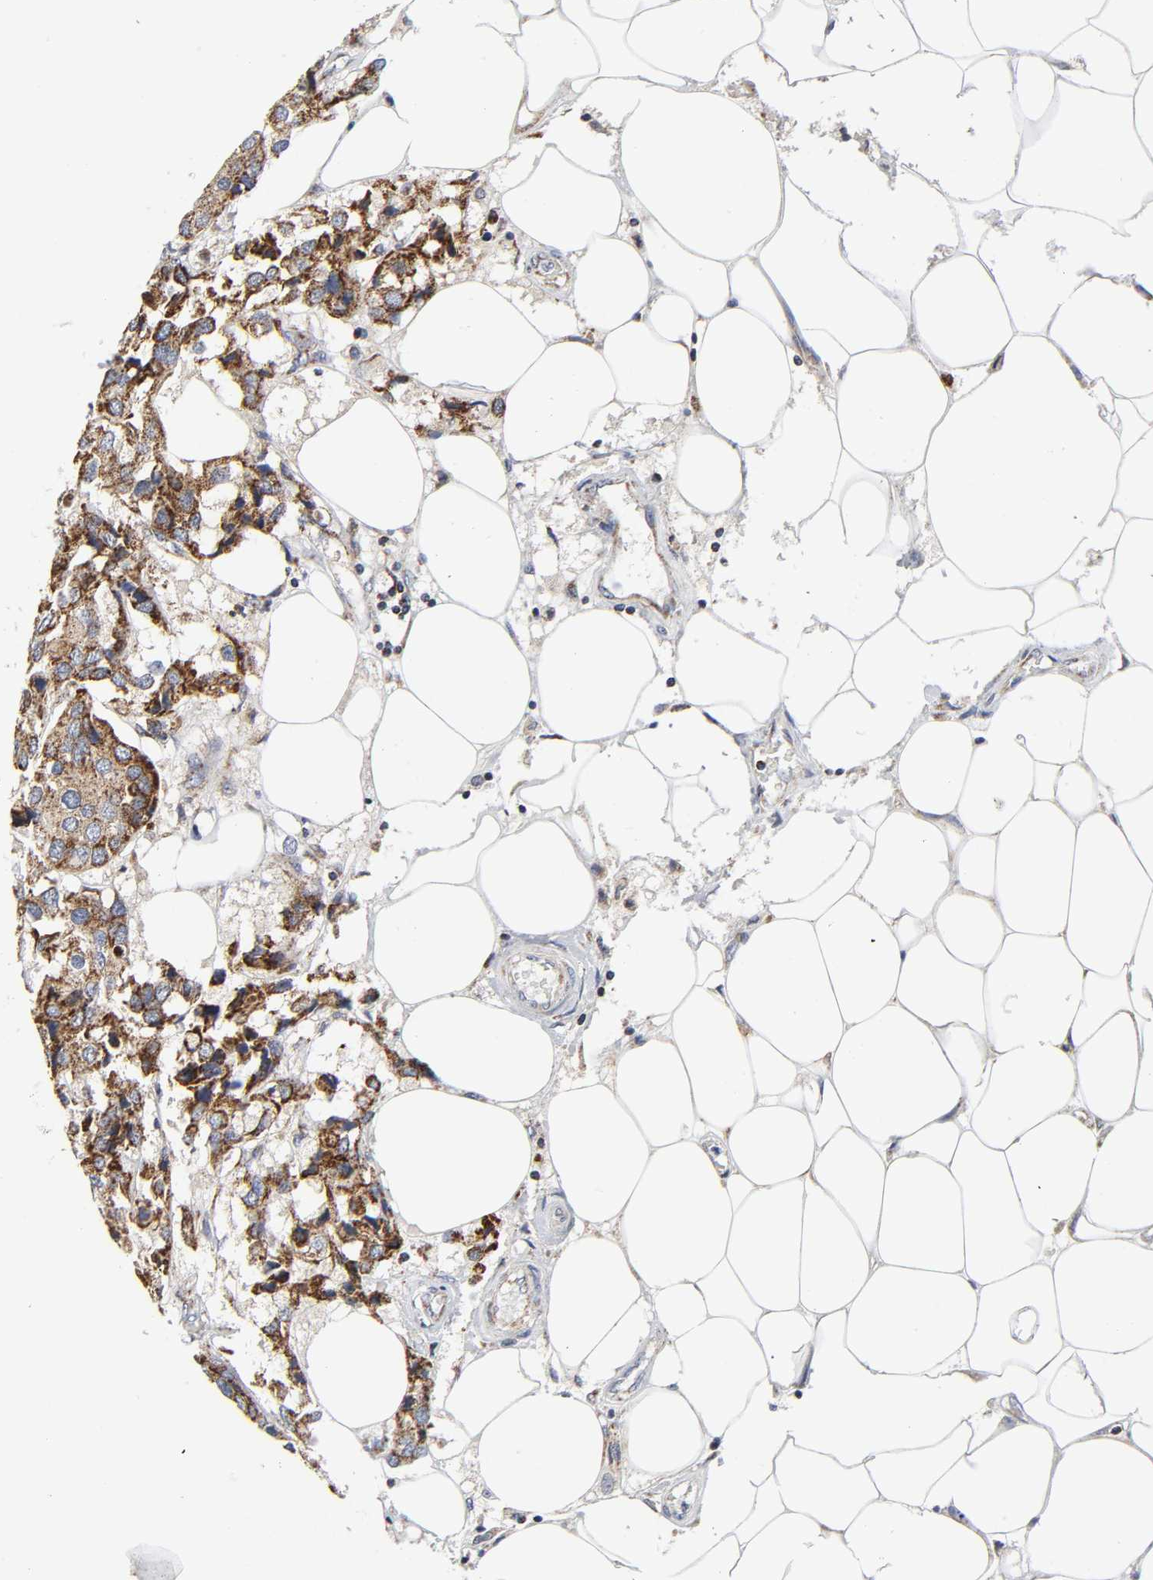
{"staining": {"intensity": "moderate", "quantity": ">75%", "location": "cytoplasmic/membranous"}, "tissue": "breast cancer", "cell_type": "Tumor cells", "image_type": "cancer", "snomed": [{"axis": "morphology", "description": "Duct carcinoma"}, {"axis": "topography", "description": "Breast"}], "caption": "Immunohistochemistry photomicrograph of breast invasive ductal carcinoma stained for a protein (brown), which displays medium levels of moderate cytoplasmic/membranous expression in about >75% of tumor cells.", "gene": "AOPEP", "patient": {"sex": "female", "age": 80}}